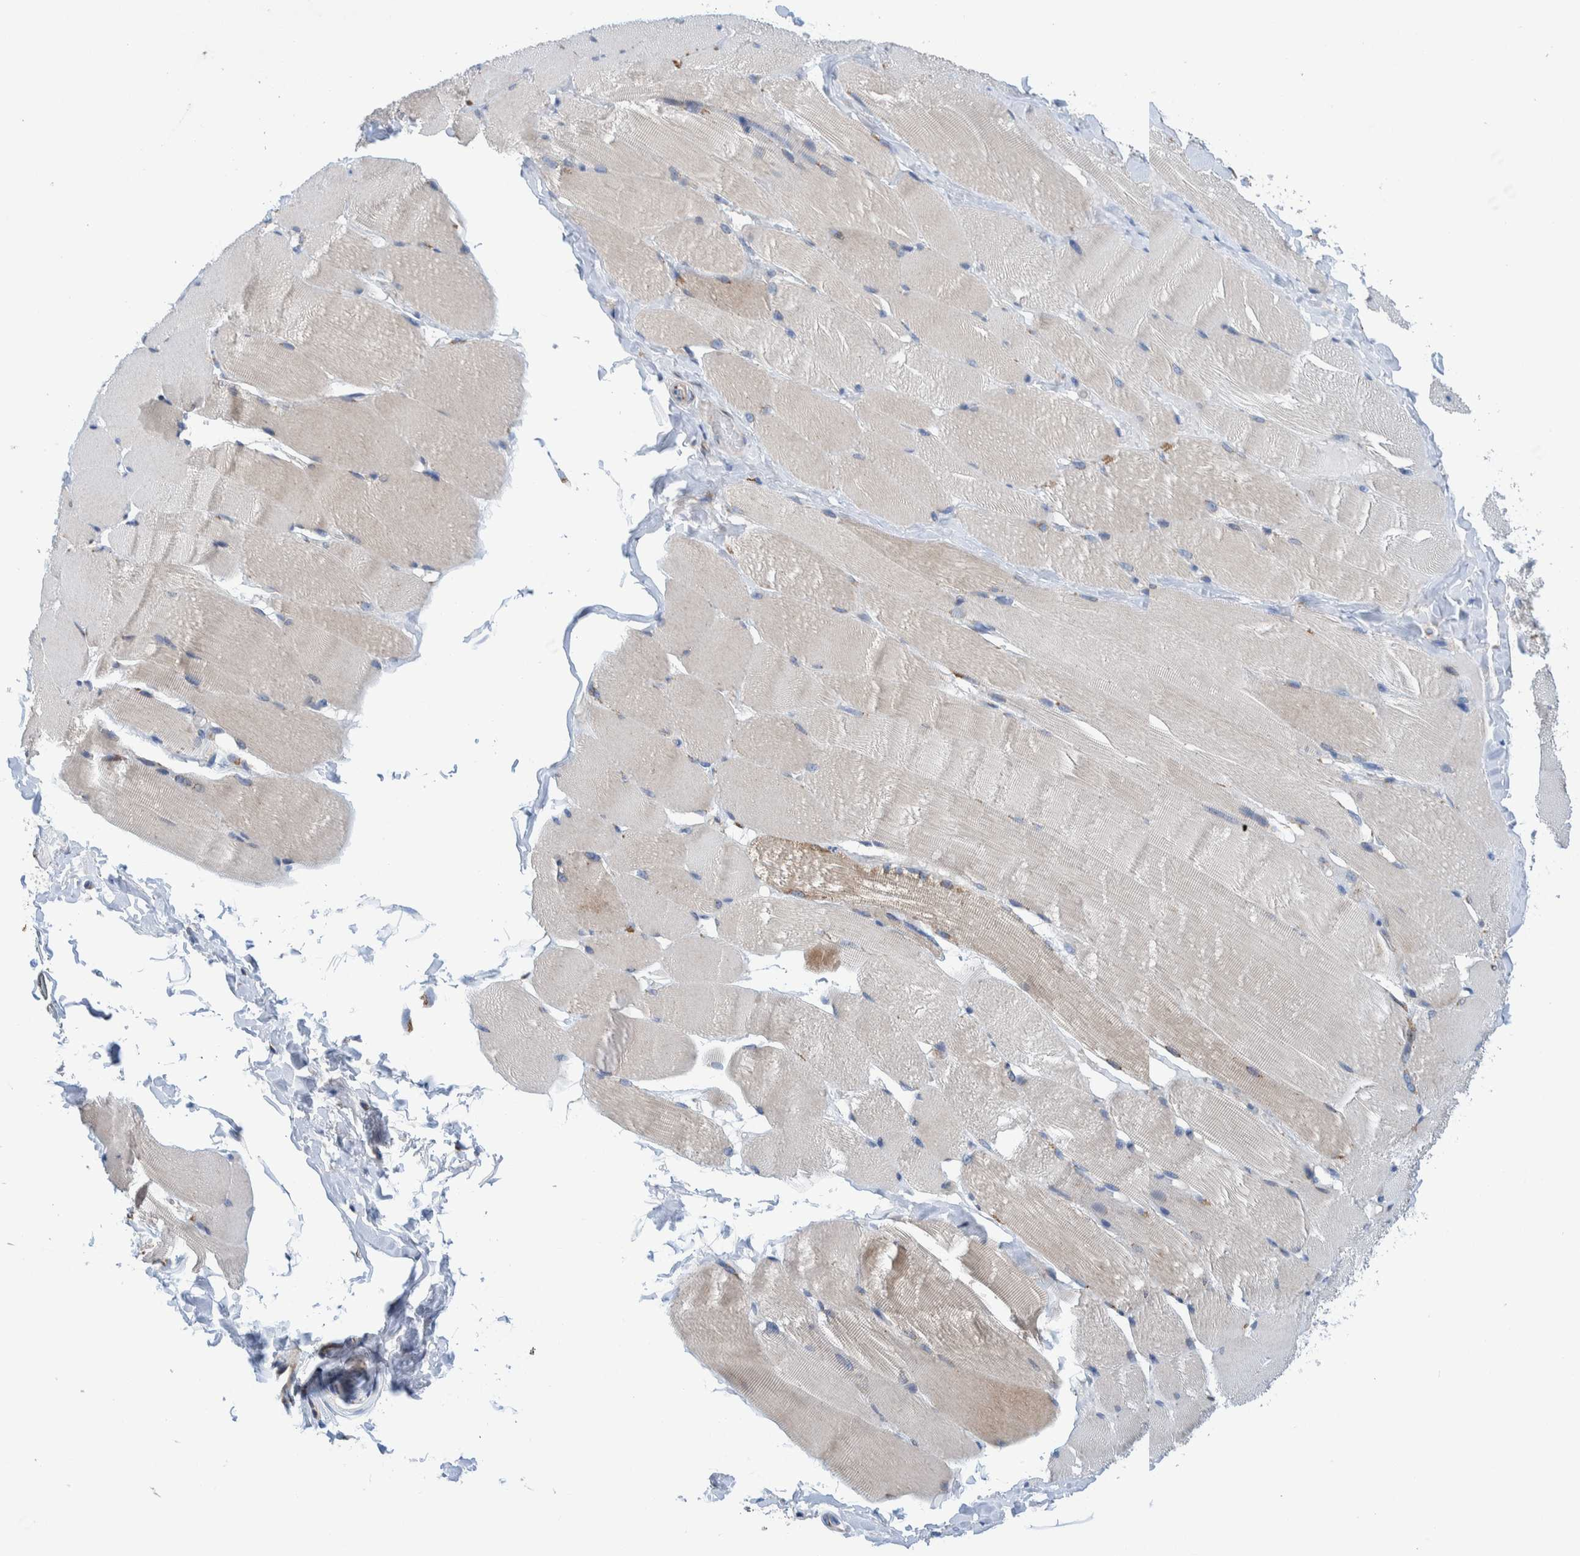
{"staining": {"intensity": "weak", "quantity": "25%-75%", "location": "cytoplasmic/membranous"}, "tissue": "skeletal muscle", "cell_type": "Myocytes", "image_type": "normal", "snomed": [{"axis": "morphology", "description": "Normal tissue, NOS"}, {"axis": "topography", "description": "Skin"}, {"axis": "topography", "description": "Skeletal muscle"}], "caption": "IHC photomicrograph of normal skeletal muscle: skeletal muscle stained using IHC shows low levels of weak protein expression localized specifically in the cytoplasmic/membranous of myocytes, appearing as a cytoplasmic/membranous brown color.", "gene": "TRIM58", "patient": {"sex": "male", "age": 83}}